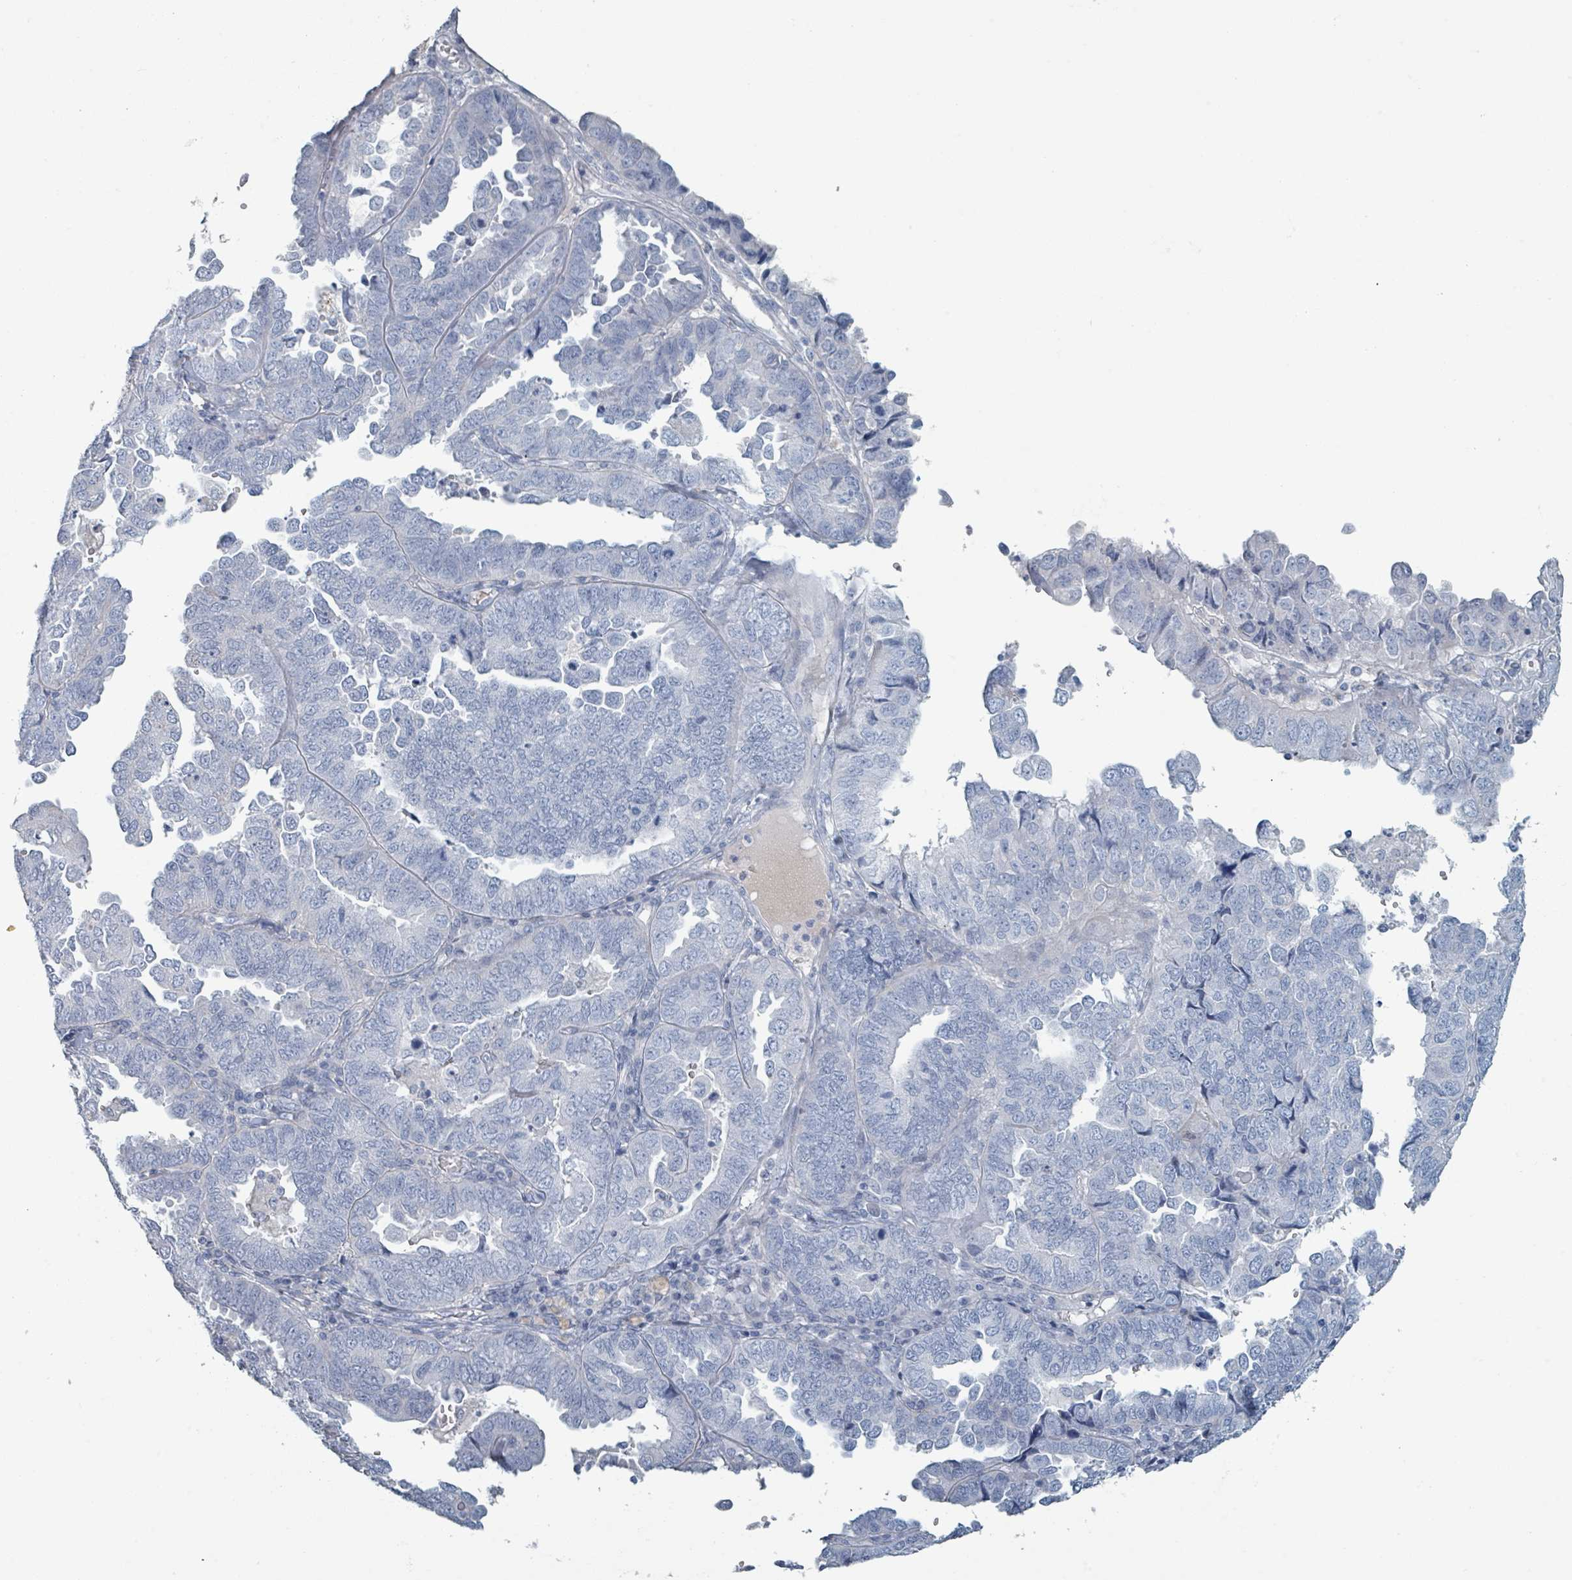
{"staining": {"intensity": "negative", "quantity": "none", "location": "none"}, "tissue": "endometrial cancer", "cell_type": "Tumor cells", "image_type": "cancer", "snomed": [{"axis": "morphology", "description": "Adenocarcinoma, NOS"}, {"axis": "topography", "description": "Endometrium"}], "caption": "This image is of endometrial cancer stained with IHC to label a protein in brown with the nuclei are counter-stained blue. There is no positivity in tumor cells.", "gene": "HEATR5A", "patient": {"sex": "female", "age": 79}}